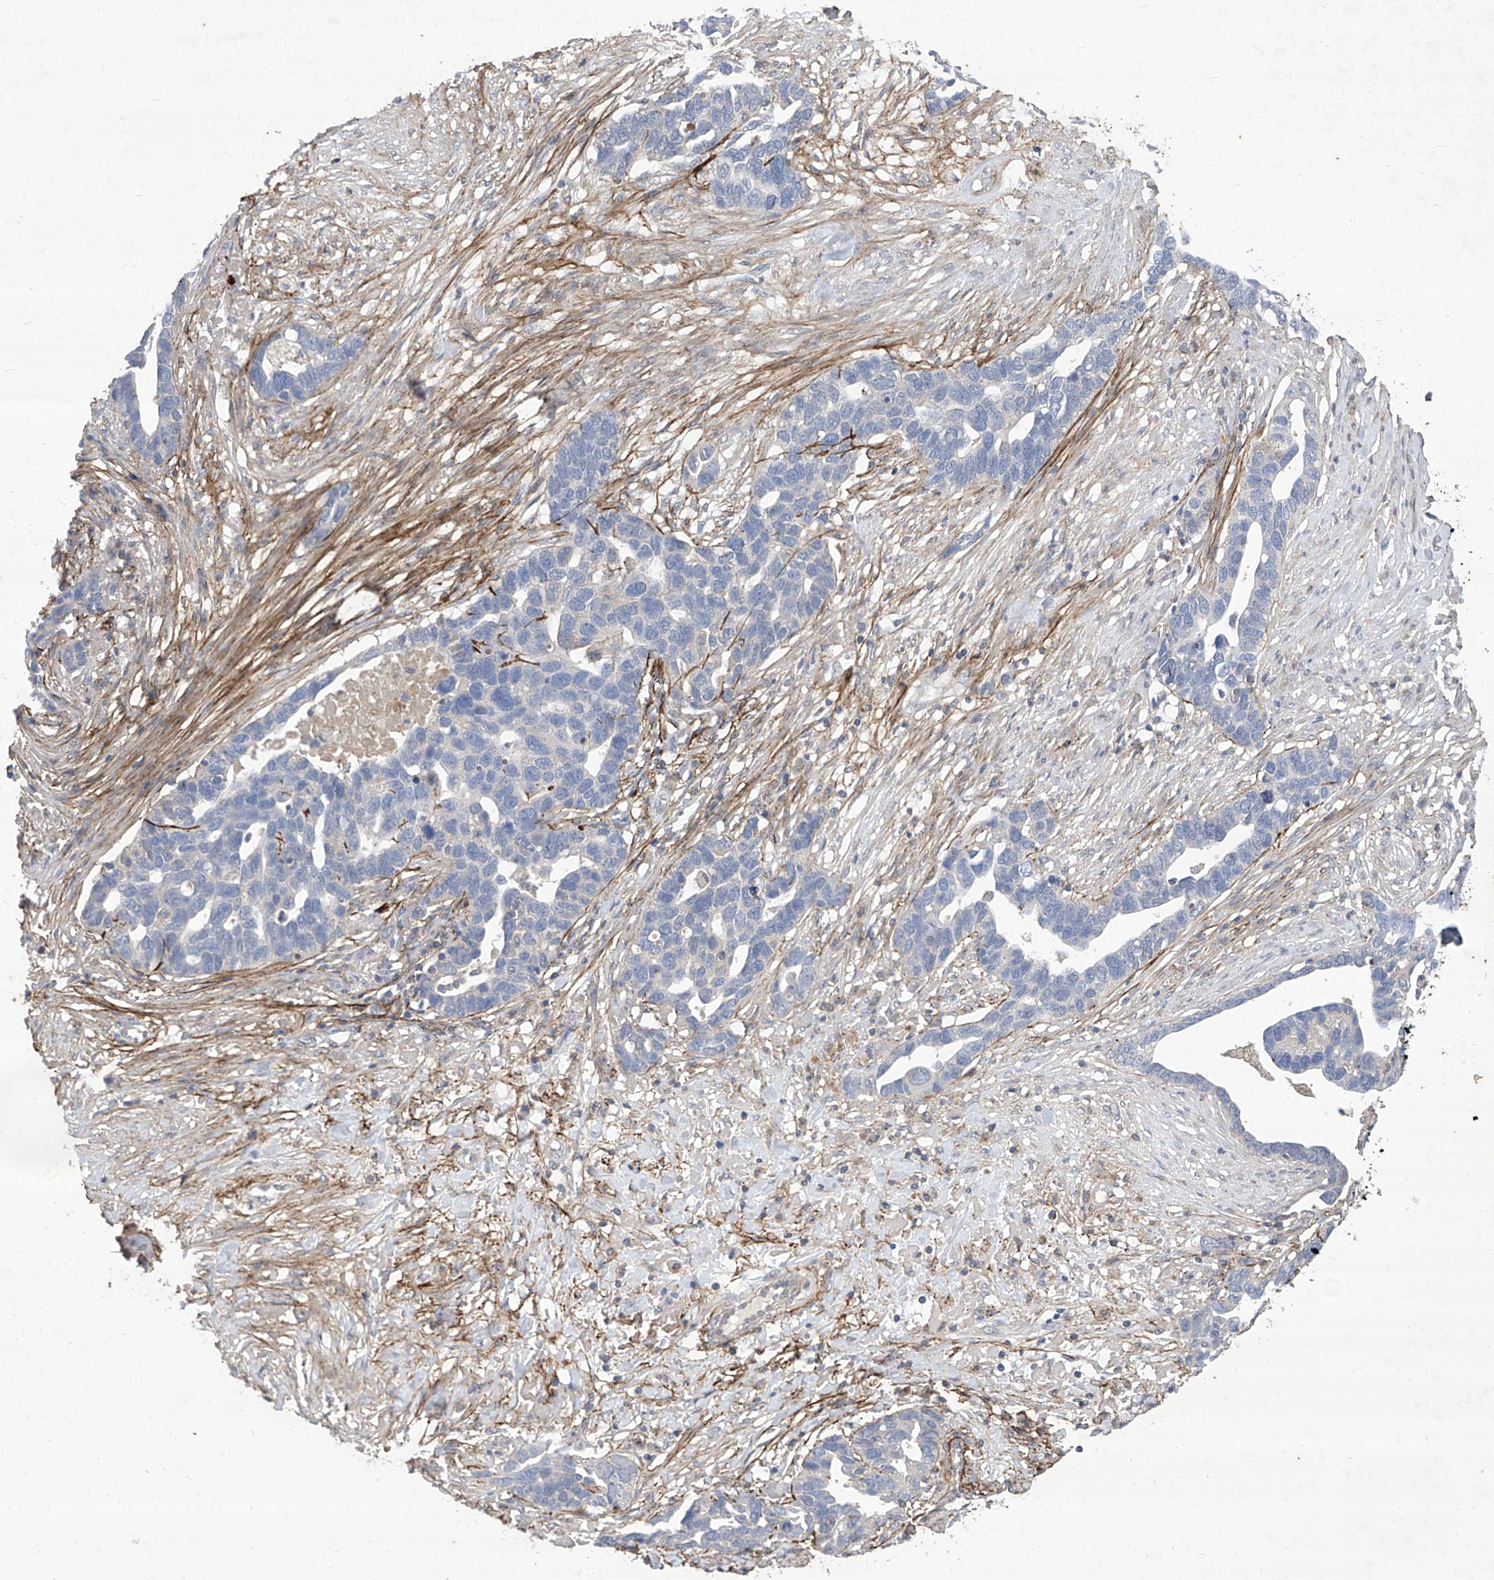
{"staining": {"intensity": "negative", "quantity": "none", "location": "none"}, "tissue": "ovarian cancer", "cell_type": "Tumor cells", "image_type": "cancer", "snomed": [{"axis": "morphology", "description": "Cystadenocarcinoma, serous, NOS"}, {"axis": "topography", "description": "Ovary"}], "caption": "Protein analysis of ovarian serous cystadenocarcinoma reveals no significant staining in tumor cells. Brightfield microscopy of immunohistochemistry stained with DAB (3,3'-diaminobenzidine) (brown) and hematoxylin (blue), captured at high magnification.", "gene": "TXNIP", "patient": {"sex": "female", "age": 54}}